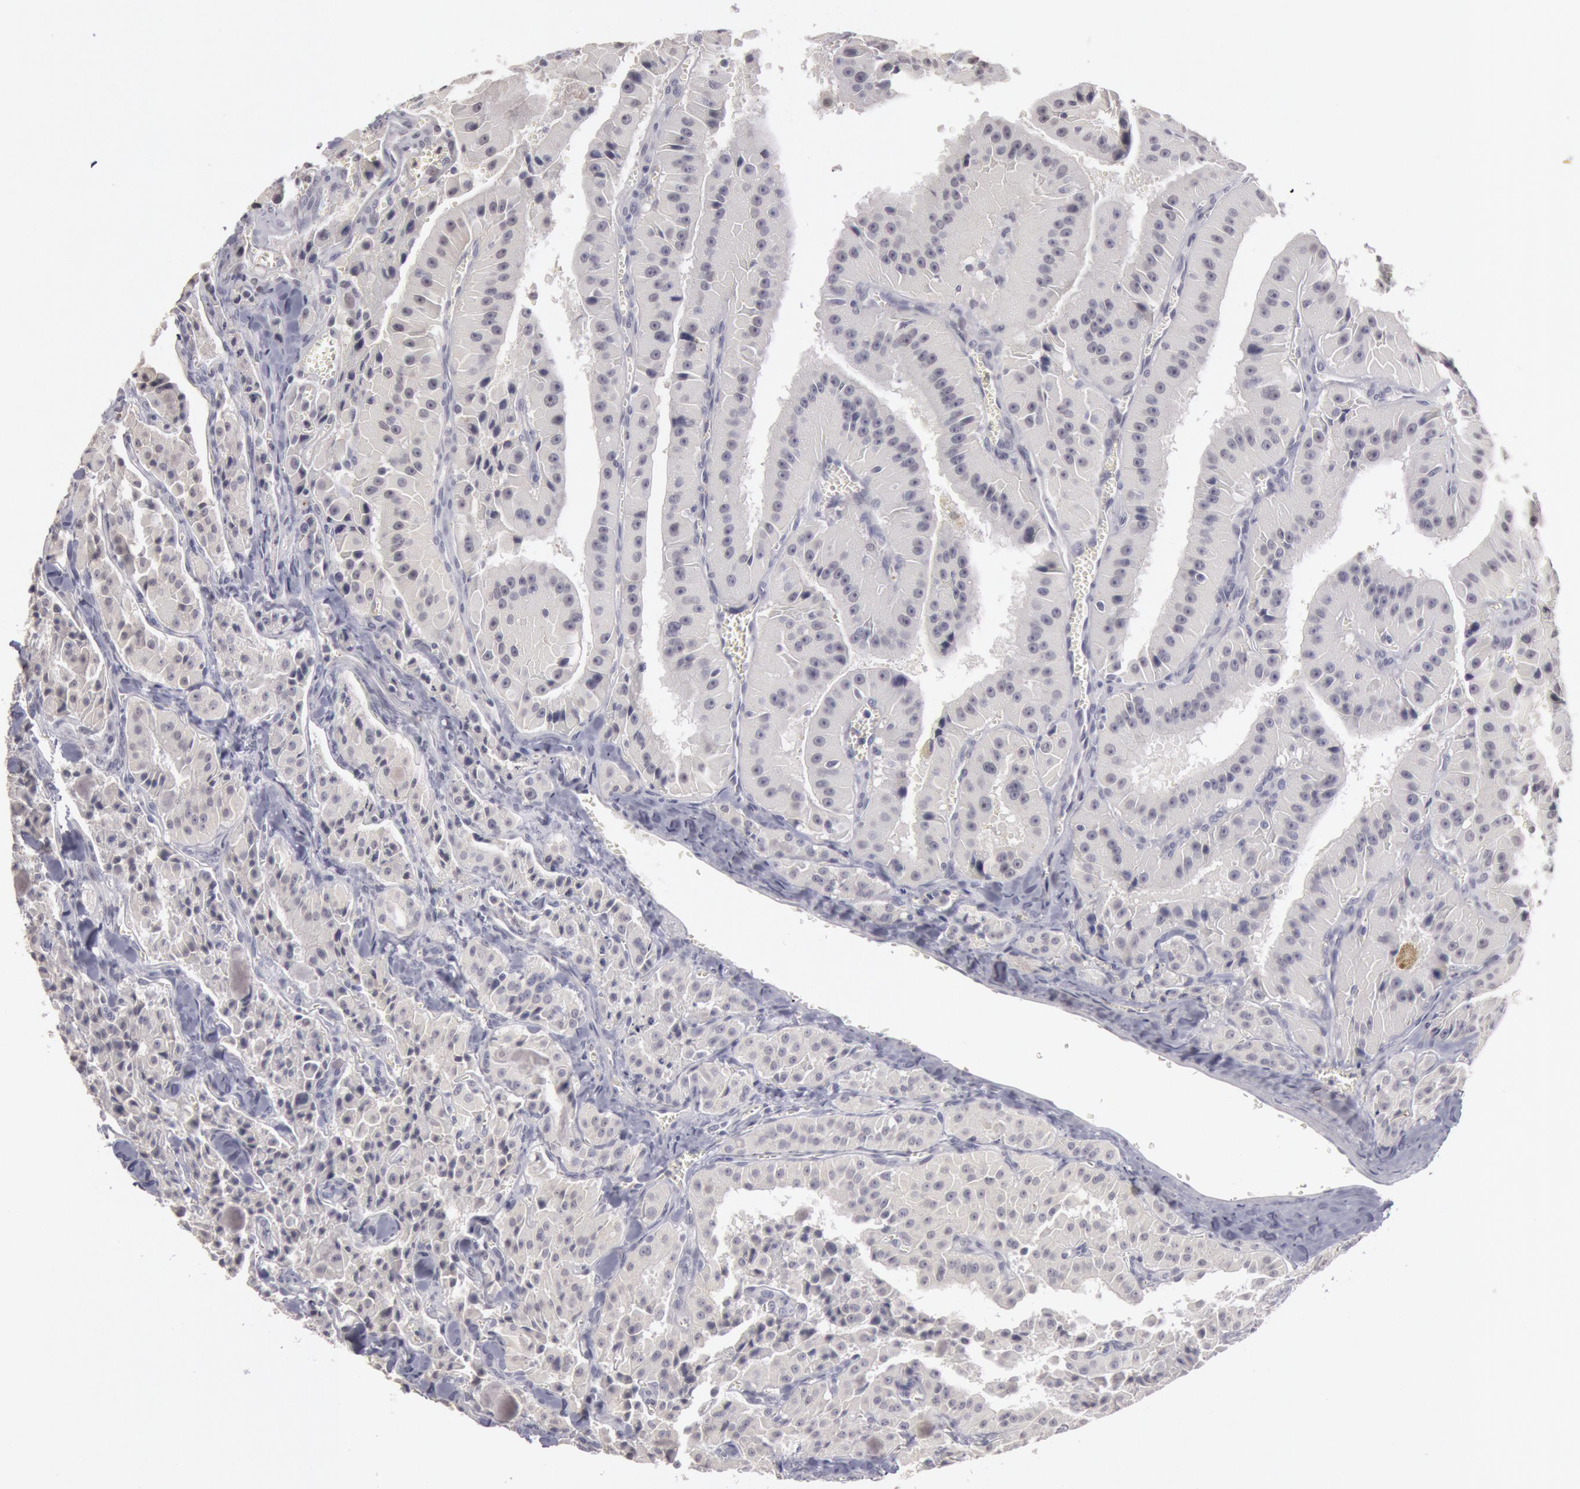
{"staining": {"intensity": "negative", "quantity": "none", "location": "none"}, "tissue": "thyroid cancer", "cell_type": "Tumor cells", "image_type": "cancer", "snomed": [{"axis": "morphology", "description": "Carcinoma, NOS"}, {"axis": "topography", "description": "Thyroid gland"}], "caption": "Image shows no protein expression in tumor cells of thyroid carcinoma tissue.", "gene": "RIMBP3C", "patient": {"sex": "male", "age": 76}}